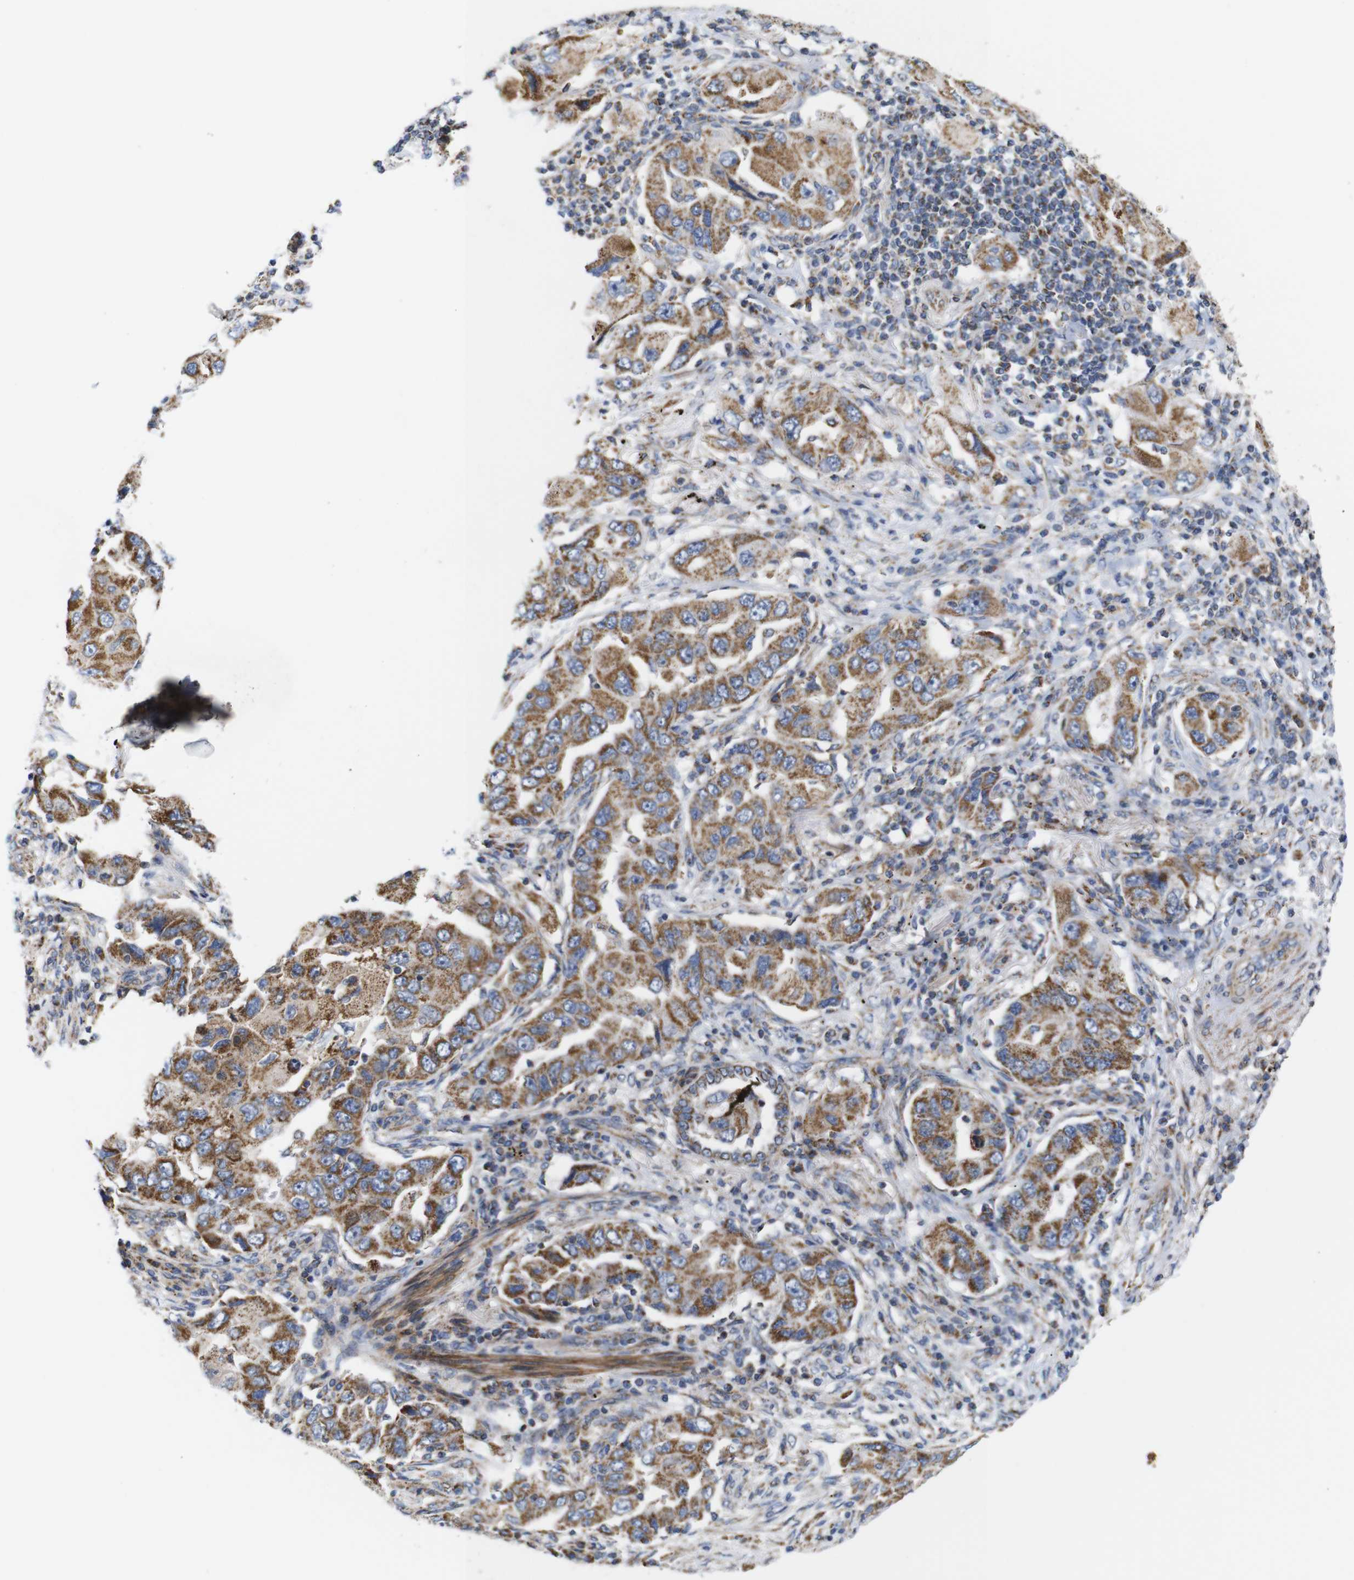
{"staining": {"intensity": "moderate", "quantity": ">75%", "location": "cytoplasmic/membranous"}, "tissue": "lung cancer", "cell_type": "Tumor cells", "image_type": "cancer", "snomed": [{"axis": "morphology", "description": "Adenocarcinoma, NOS"}, {"axis": "topography", "description": "Lung"}], "caption": "Brown immunohistochemical staining in lung cancer (adenocarcinoma) reveals moderate cytoplasmic/membranous positivity in about >75% of tumor cells. (DAB (3,3'-diaminobenzidine) IHC, brown staining for protein, blue staining for nuclei).", "gene": "FAM171B", "patient": {"sex": "female", "age": 65}}